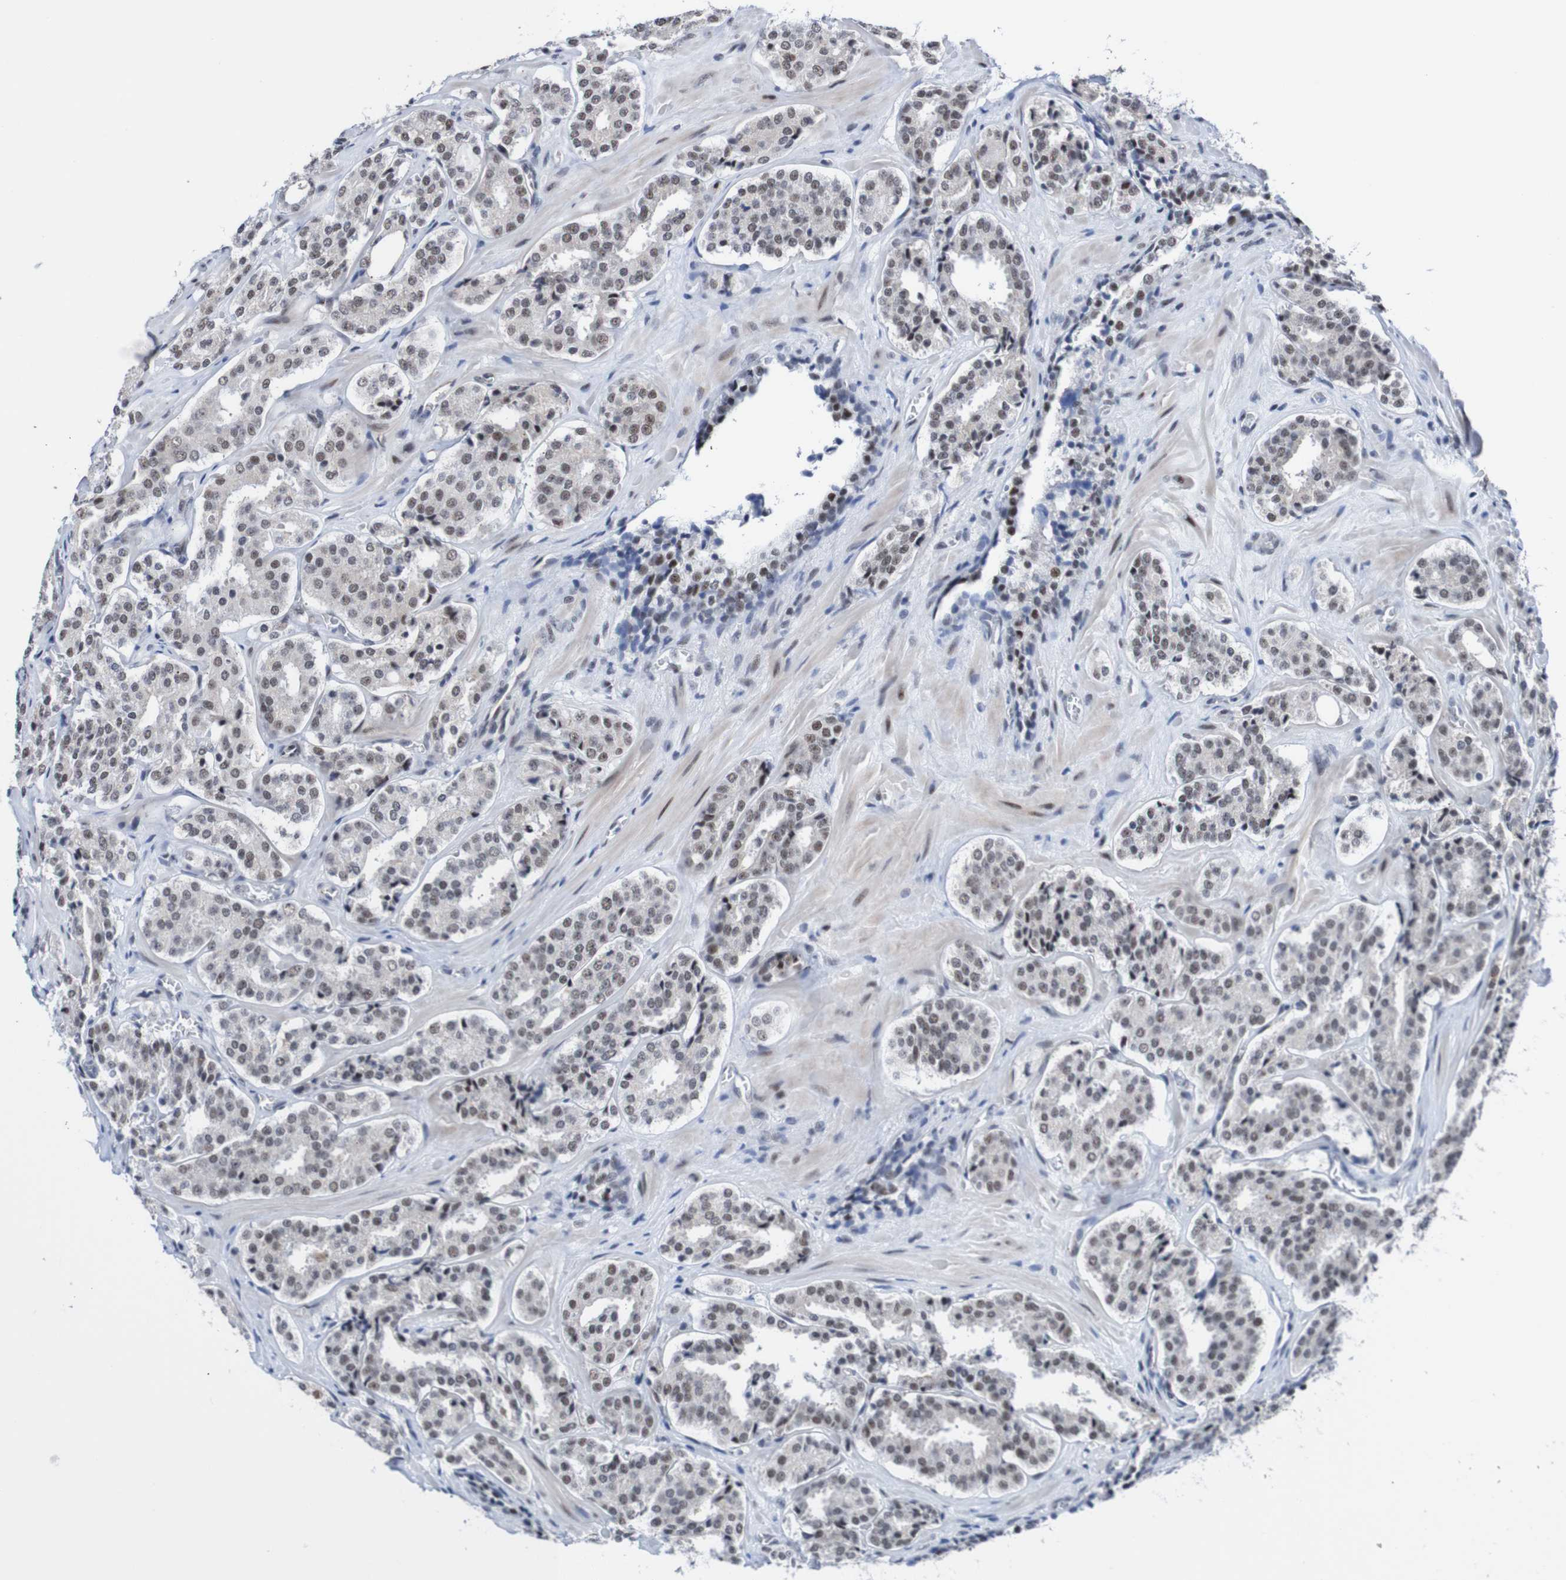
{"staining": {"intensity": "moderate", "quantity": "25%-75%", "location": "nuclear"}, "tissue": "prostate cancer", "cell_type": "Tumor cells", "image_type": "cancer", "snomed": [{"axis": "morphology", "description": "Adenocarcinoma, High grade"}, {"axis": "topography", "description": "Prostate"}], "caption": "IHC micrograph of neoplastic tissue: human prostate high-grade adenocarcinoma stained using immunohistochemistry reveals medium levels of moderate protein expression localized specifically in the nuclear of tumor cells, appearing as a nuclear brown color.", "gene": "CDC5L", "patient": {"sex": "male", "age": 60}}